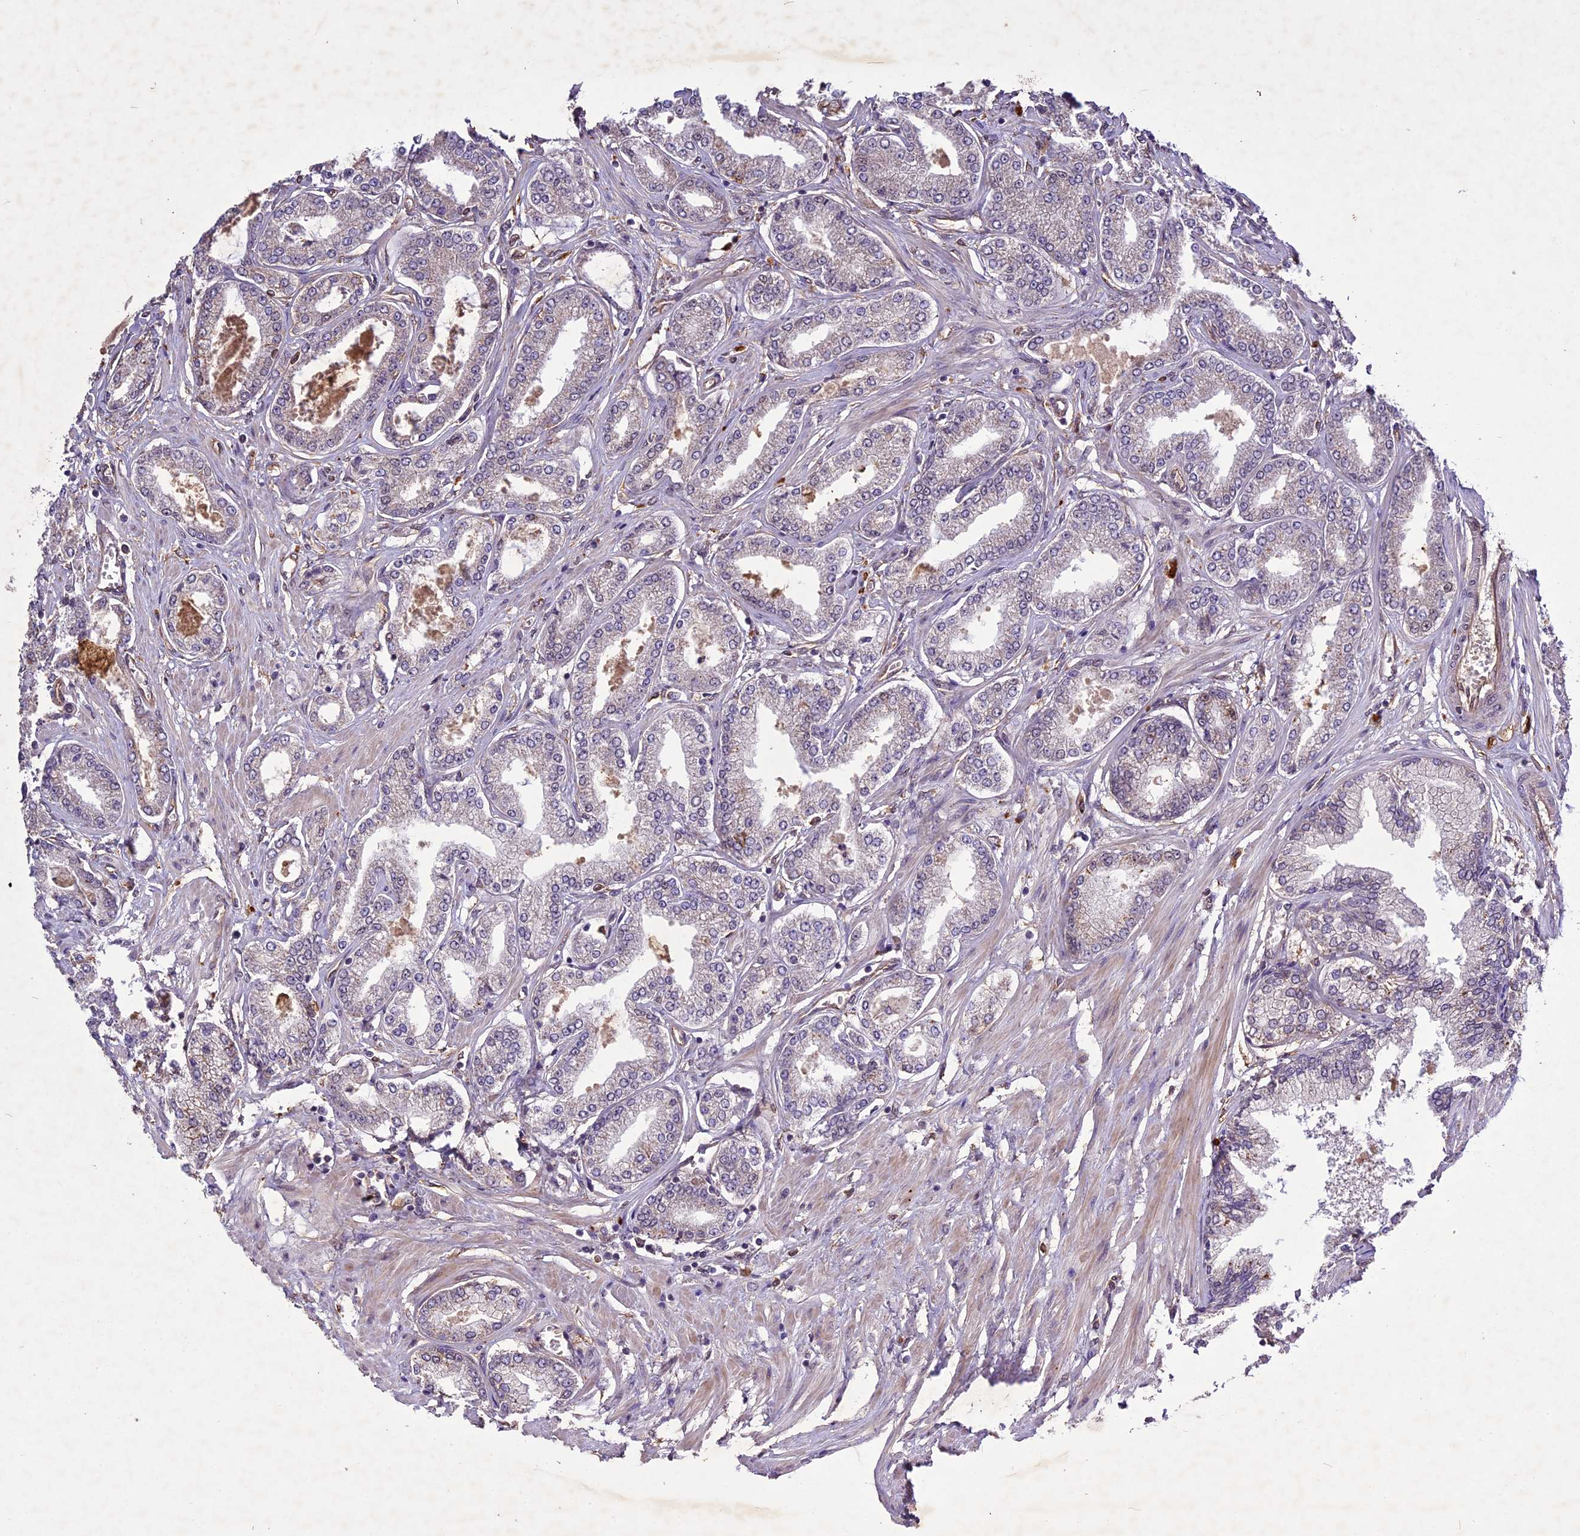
{"staining": {"intensity": "weak", "quantity": "<25%", "location": "cytoplasmic/membranous"}, "tissue": "prostate cancer", "cell_type": "Tumor cells", "image_type": "cancer", "snomed": [{"axis": "morphology", "description": "Adenocarcinoma, Low grade"}, {"axis": "topography", "description": "Prostate"}], "caption": "An immunohistochemistry (IHC) micrograph of low-grade adenocarcinoma (prostate) is shown. There is no staining in tumor cells of low-grade adenocarcinoma (prostate). Brightfield microscopy of immunohistochemistry stained with DAB (brown) and hematoxylin (blue), captured at high magnification.", "gene": "C3orf70", "patient": {"sex": "male", "age": 63}}